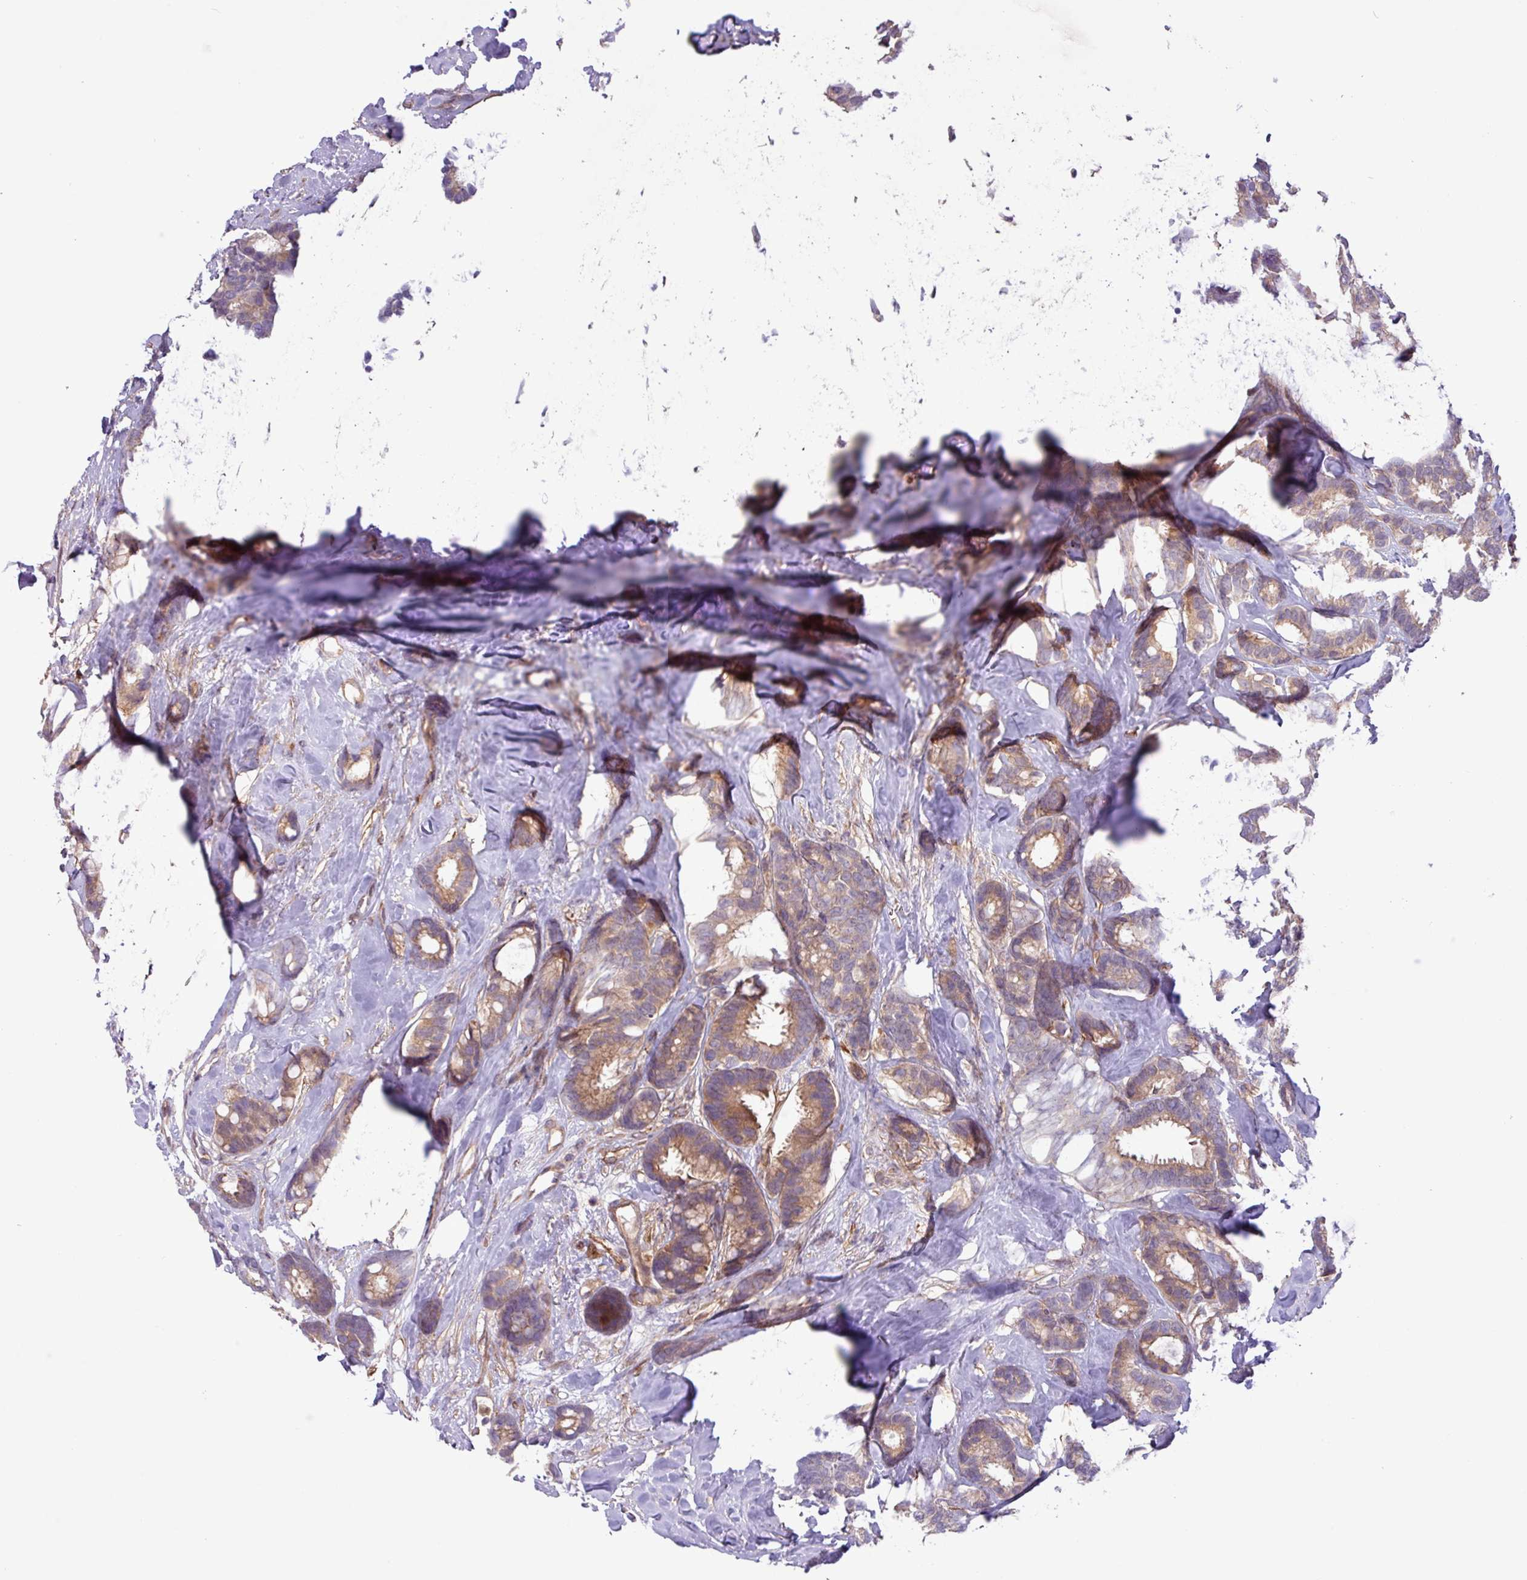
{"staining": {"intensity": "moderate", "quantity": ">75%", "location": "cytoplasmic/membranous"}, "tissue": "breast cancer", "cell_type": "Tumor cells", "image_type": "cancer", "snomed": [{"axis": "morphology", "description": "Duct carcinoma"}, {"axis": "topography", "description": "Breast"}], "caption": "The micrograph reveals a brown stain indicating the presence of a protein in the cytoplasmic/membranous of tumor cells in breast cancer (invasive ductal carcinoma). (Brightfield microscopy of DAB IHC at high magnification).", "gene": "CNTRL", "patient": {"sex": "female", "age": 87}}